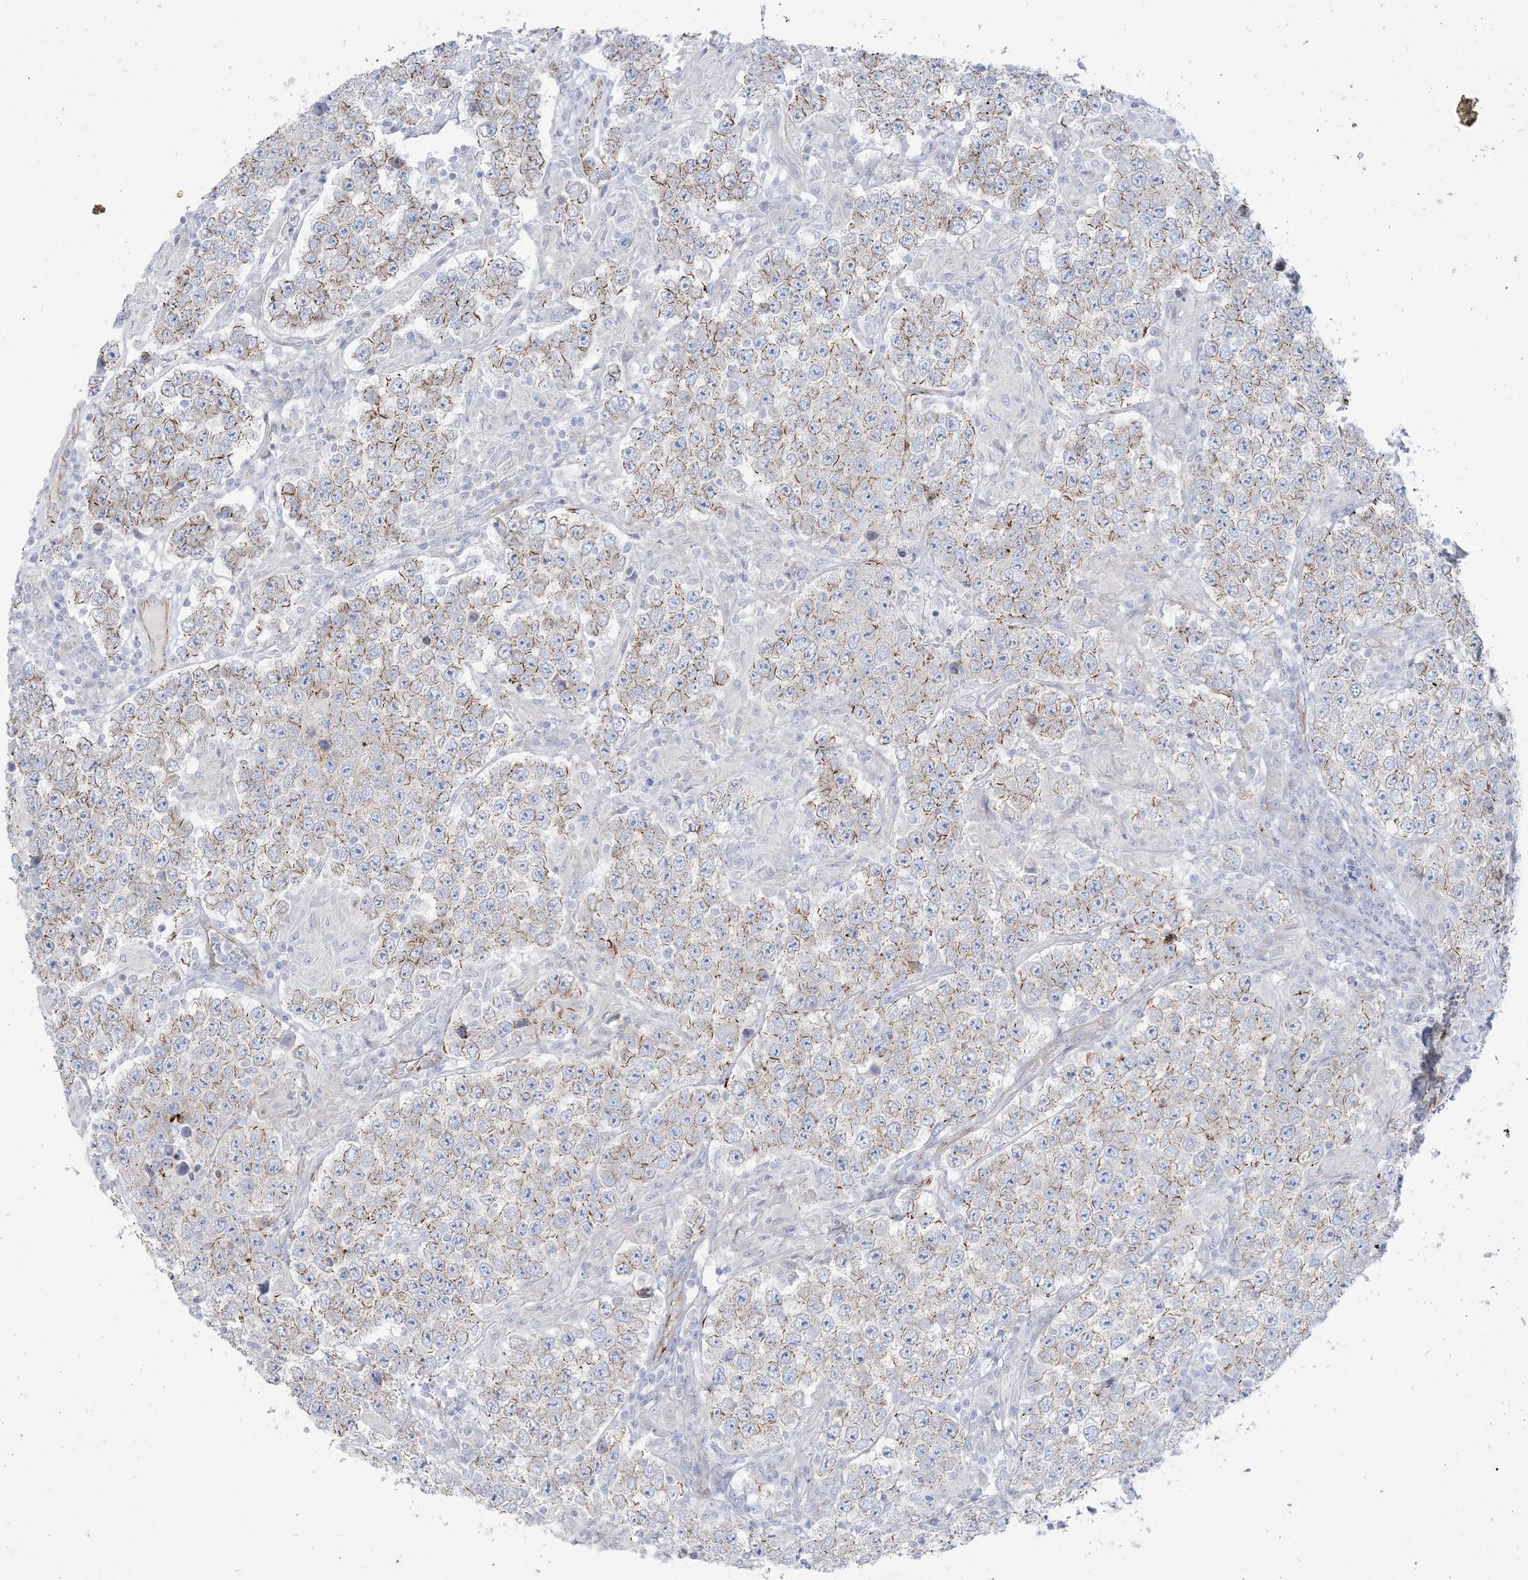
{"staining": {"intensity": "moderate", "quantity": "25%-75%", "location": "cytoplasmic/membranous"}, "tissue": "testis cancer", "cell_type": "Tumor cells", "image_type": "cancer", "snomed": [{"axis": "morphology", "description": "Normal tissue, NOS"}, {"axis": "morphology", "description": "Urothelial carcinoma, High grade"}, {"axis": "morphology", "description": "Seminoma, NOS"}, {"axis": "morphology", "description": "Carcinoma, Embryonal, NOS"}, {"axis": "topography", "description": "Urinary bladder"}, {"axis": "topography", "description": "Testis"}], "caption": "IHC micrograph of neoplastic tissue: testis cancer stained using IHC displays medium levels of moderate protein expression localized specifically in the cytoplasmic/membranous of tumor cells, appearing as a cytoplasmic/membranous brown color.", "gene": "B3GNT7", "patient": {"sex": "male", "age": 41}}